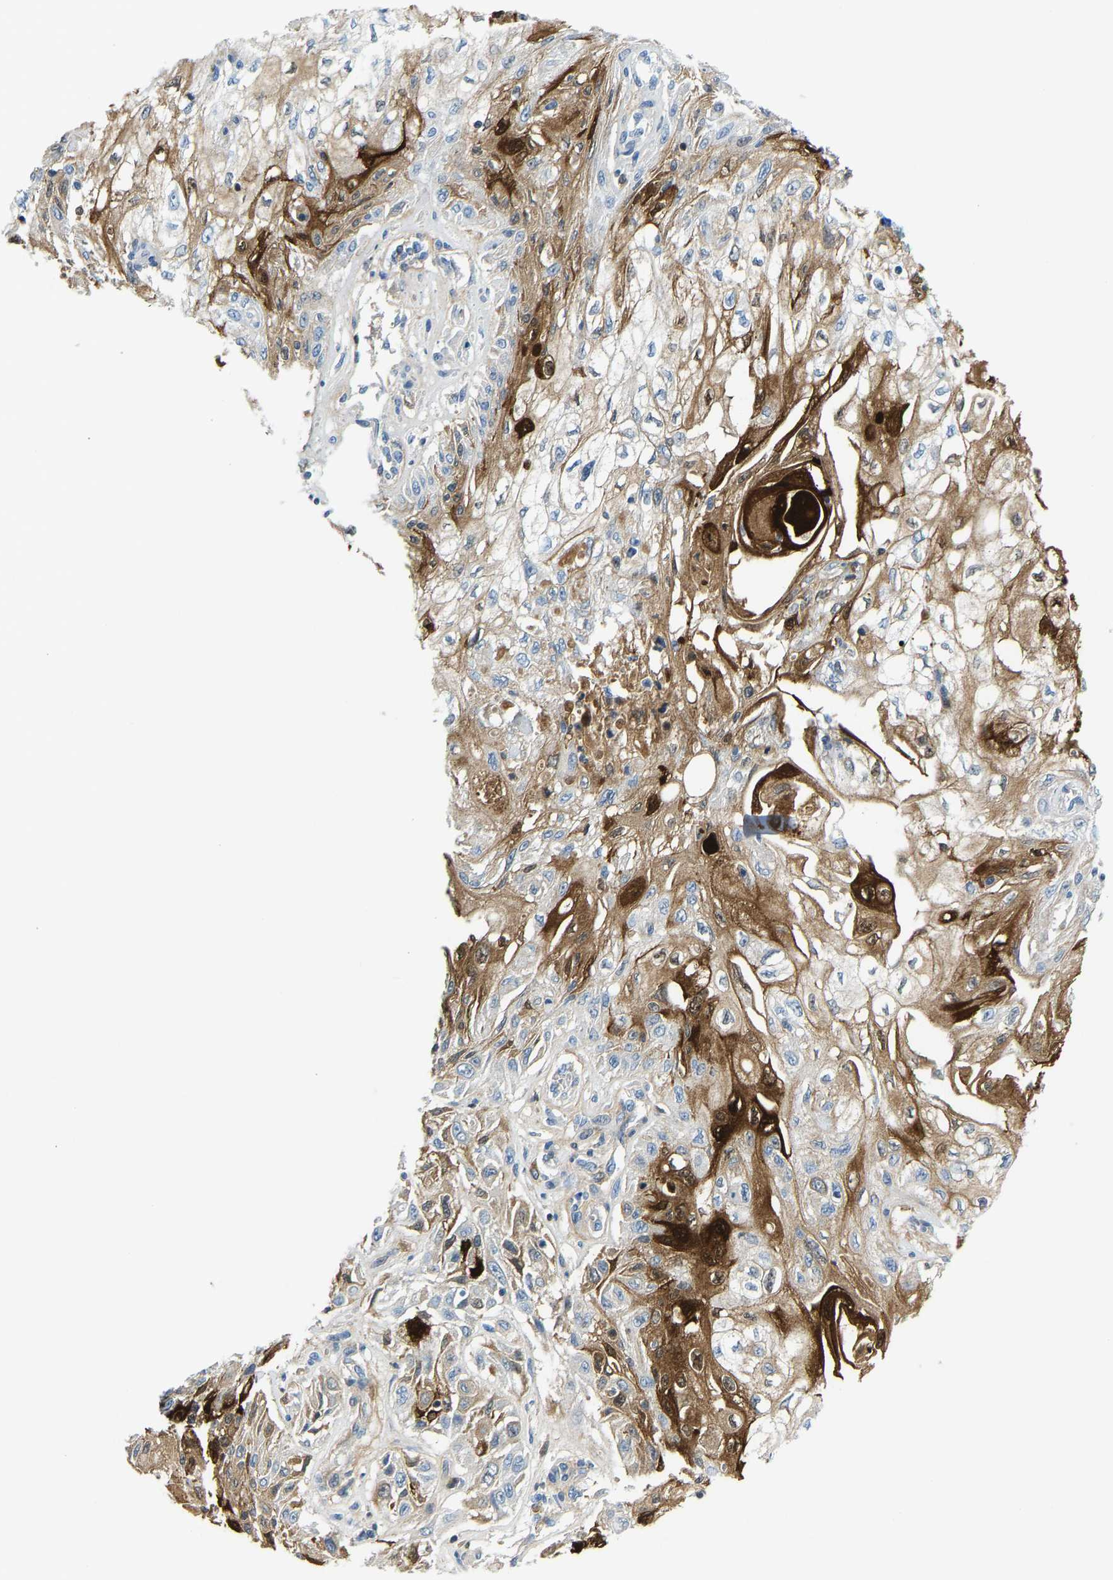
{"staining": {"intensity": "moderate", "quantity": "25%-75%", "location": "cytoplasmic/membranous,nuclear"}, "tissue": "skin cancer", "cell_type": "Tumor cells", "image_type": "cancer", "snomed": [{"axis": "morphology", "description": "Squamous cell carcinoma, NOS"}, {"axis": "topography", "description": "Skin"}], "caption": "About 25%-75% of tumor cells in skin squamous cell carcinoma demonstrate moderate cytoplasmic/membranous and nuclear protein staining as visualized by brown immunohistochemical staining.", "gene": "SERPINB3", "patient": {"sex": "male", "age": 75}}